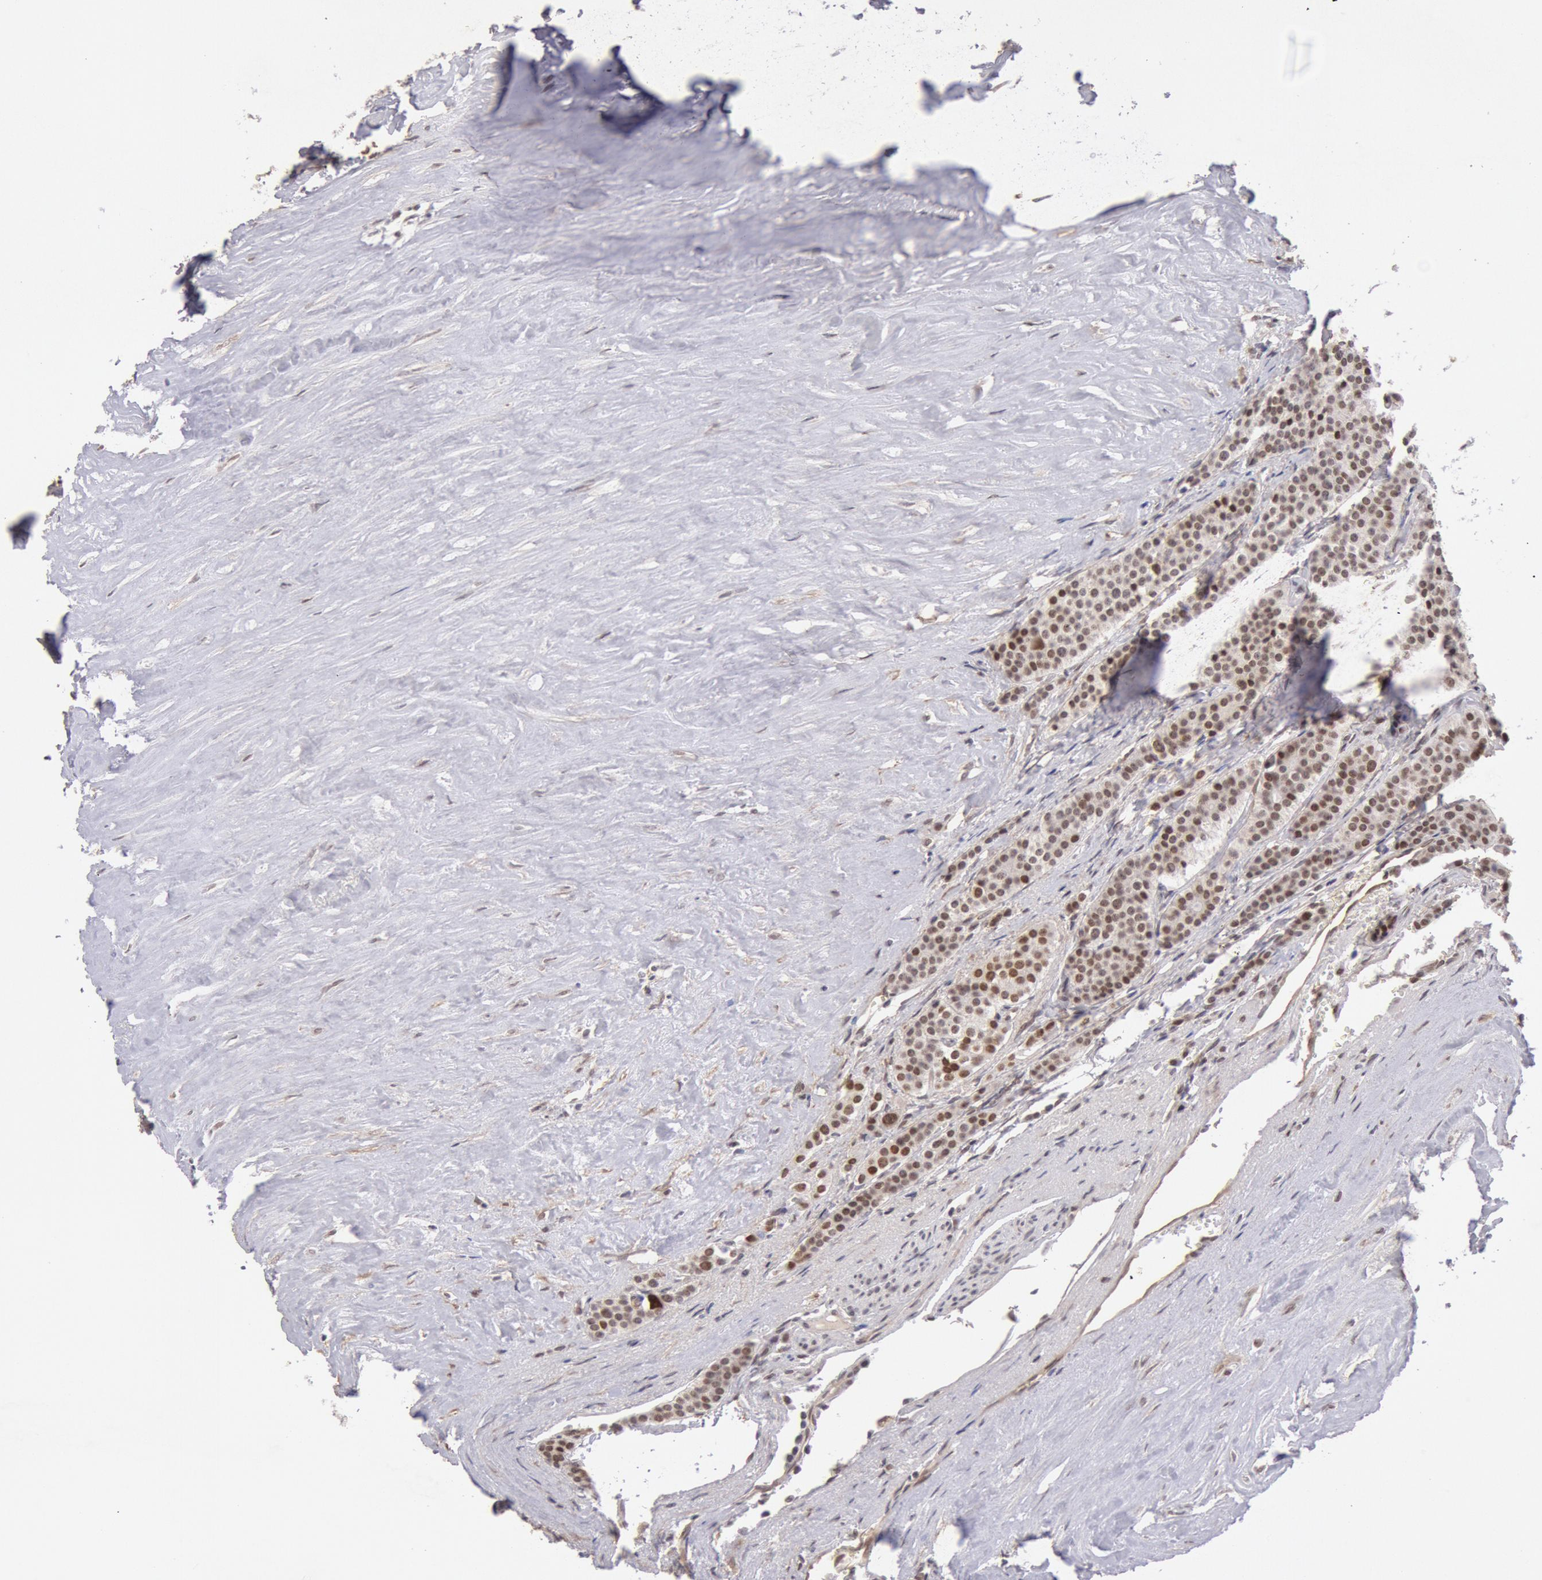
{"staining": {"intensity": "weak", "quantity": ">75%", "location": "nuclear"}, "tissue": "carcinoid", "cell_type": "Tumor cells", "image_type": "cancer", "snomed": [{"axis": "morphology", "description": "Carcinoid, malignant, NOS"}, {"axis": "topography", "description": "Small intestine"}], "caption": "Immunohistochemistry (IHC) (DAB (3,3'-diaminobenzidine)) staining of carcinoid (malignant) displays weak nuclear protein expression in about >75% of tumor cells.", "gene": "CDKN2B", "patient": {"sex": "male", "age": 63}}